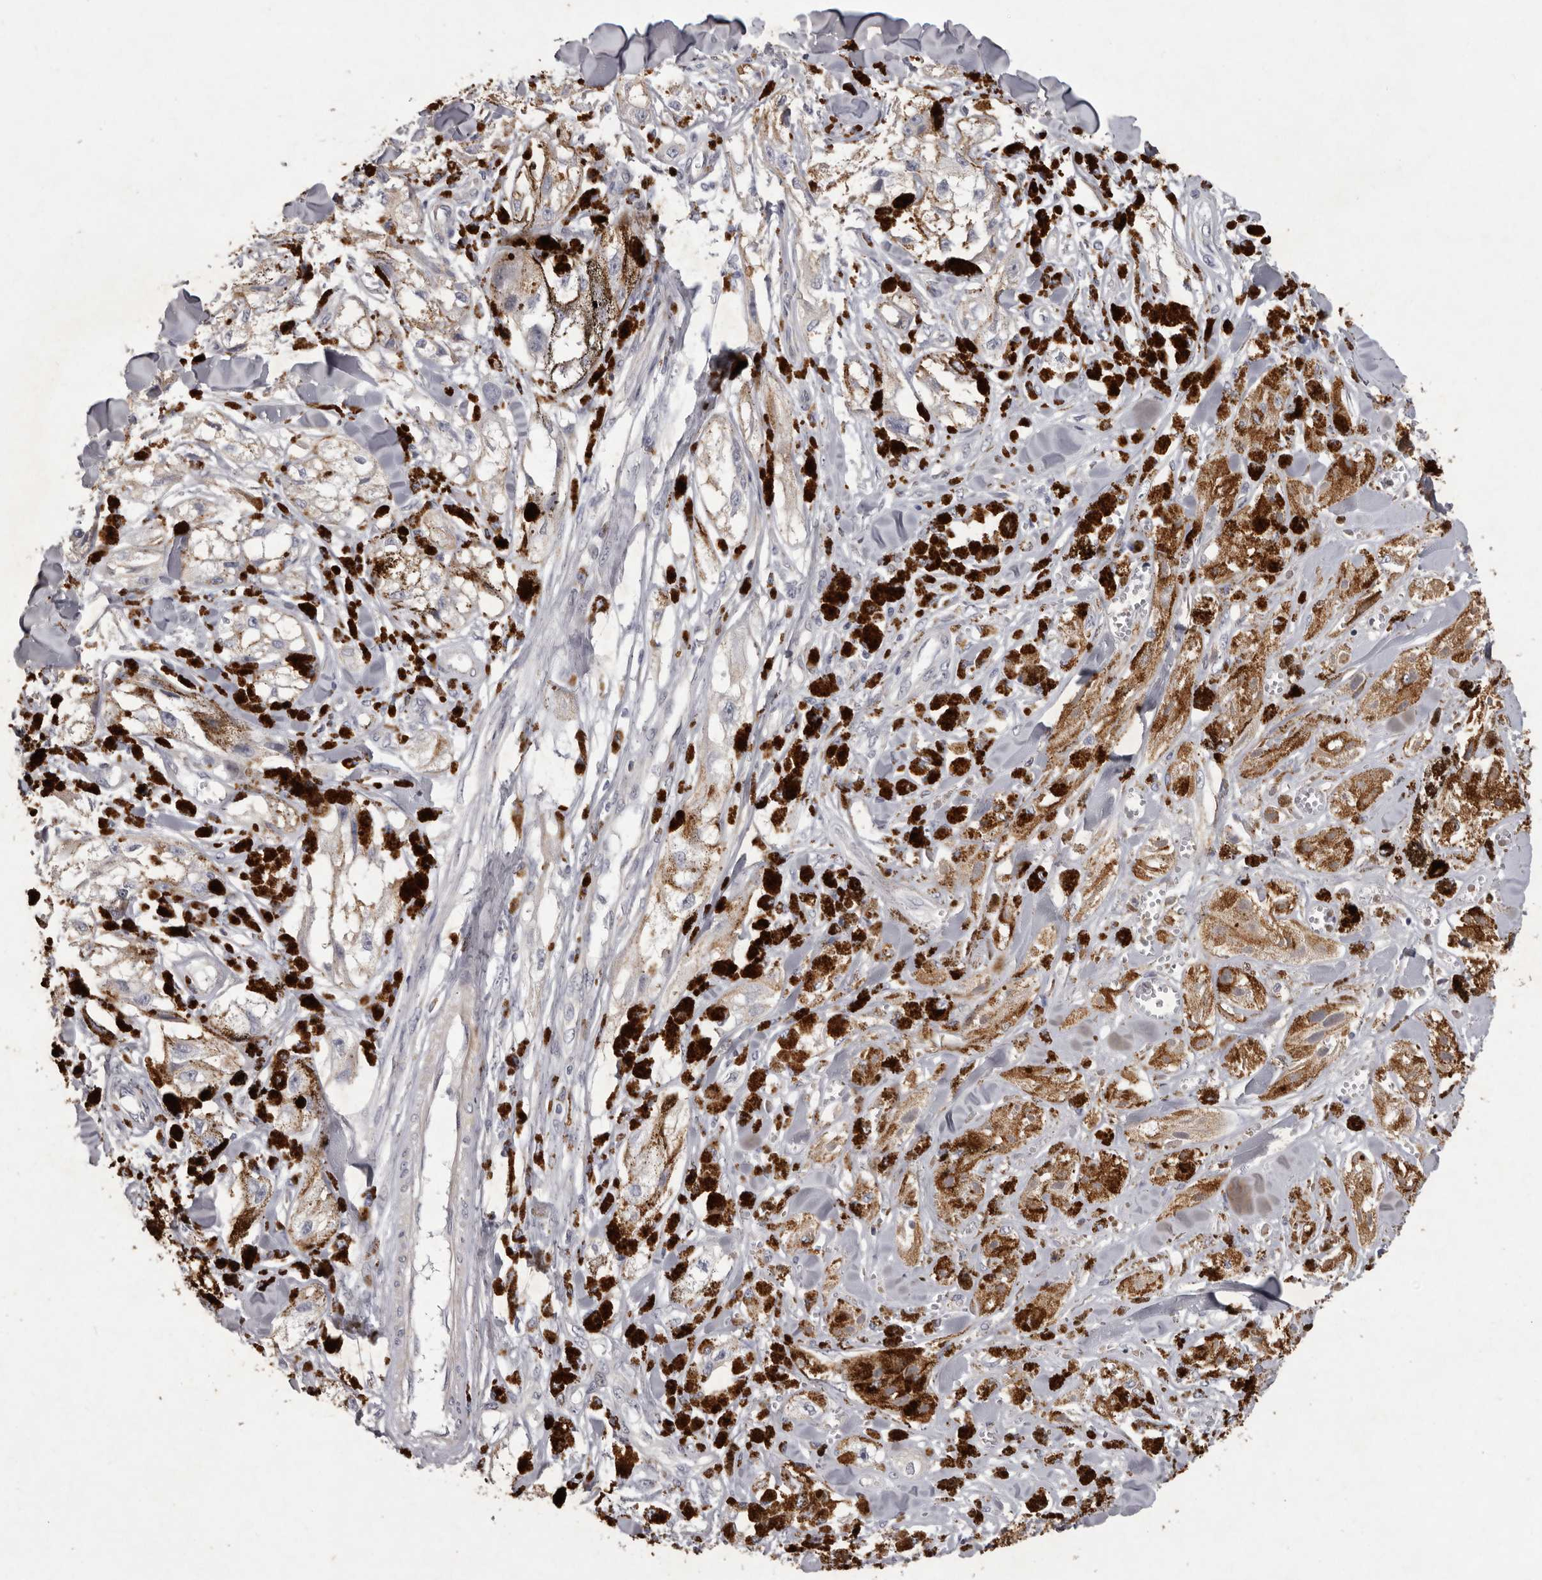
{"staining": {"intensity": "moderate", "quantity": ">75%", "location": "cytoplasmic/membranous"}, "tissue": "melanoma", "cell_type": "Tumor cells", "image_type": "cancer", "snomed": [{"axis": "morphology", "description": "Malignant melanoma, NOS"}, {"axis": "topography", "description": "Skin"}], "caption": "Approximately >75% of tumor cells in melanoma reveal moderate cytoplasmic/membranous protein positivity as visualized by brown immunohistochemical staining.", "gene": "NKAIN4", "patient": {"sex": "male", "age": 88}}